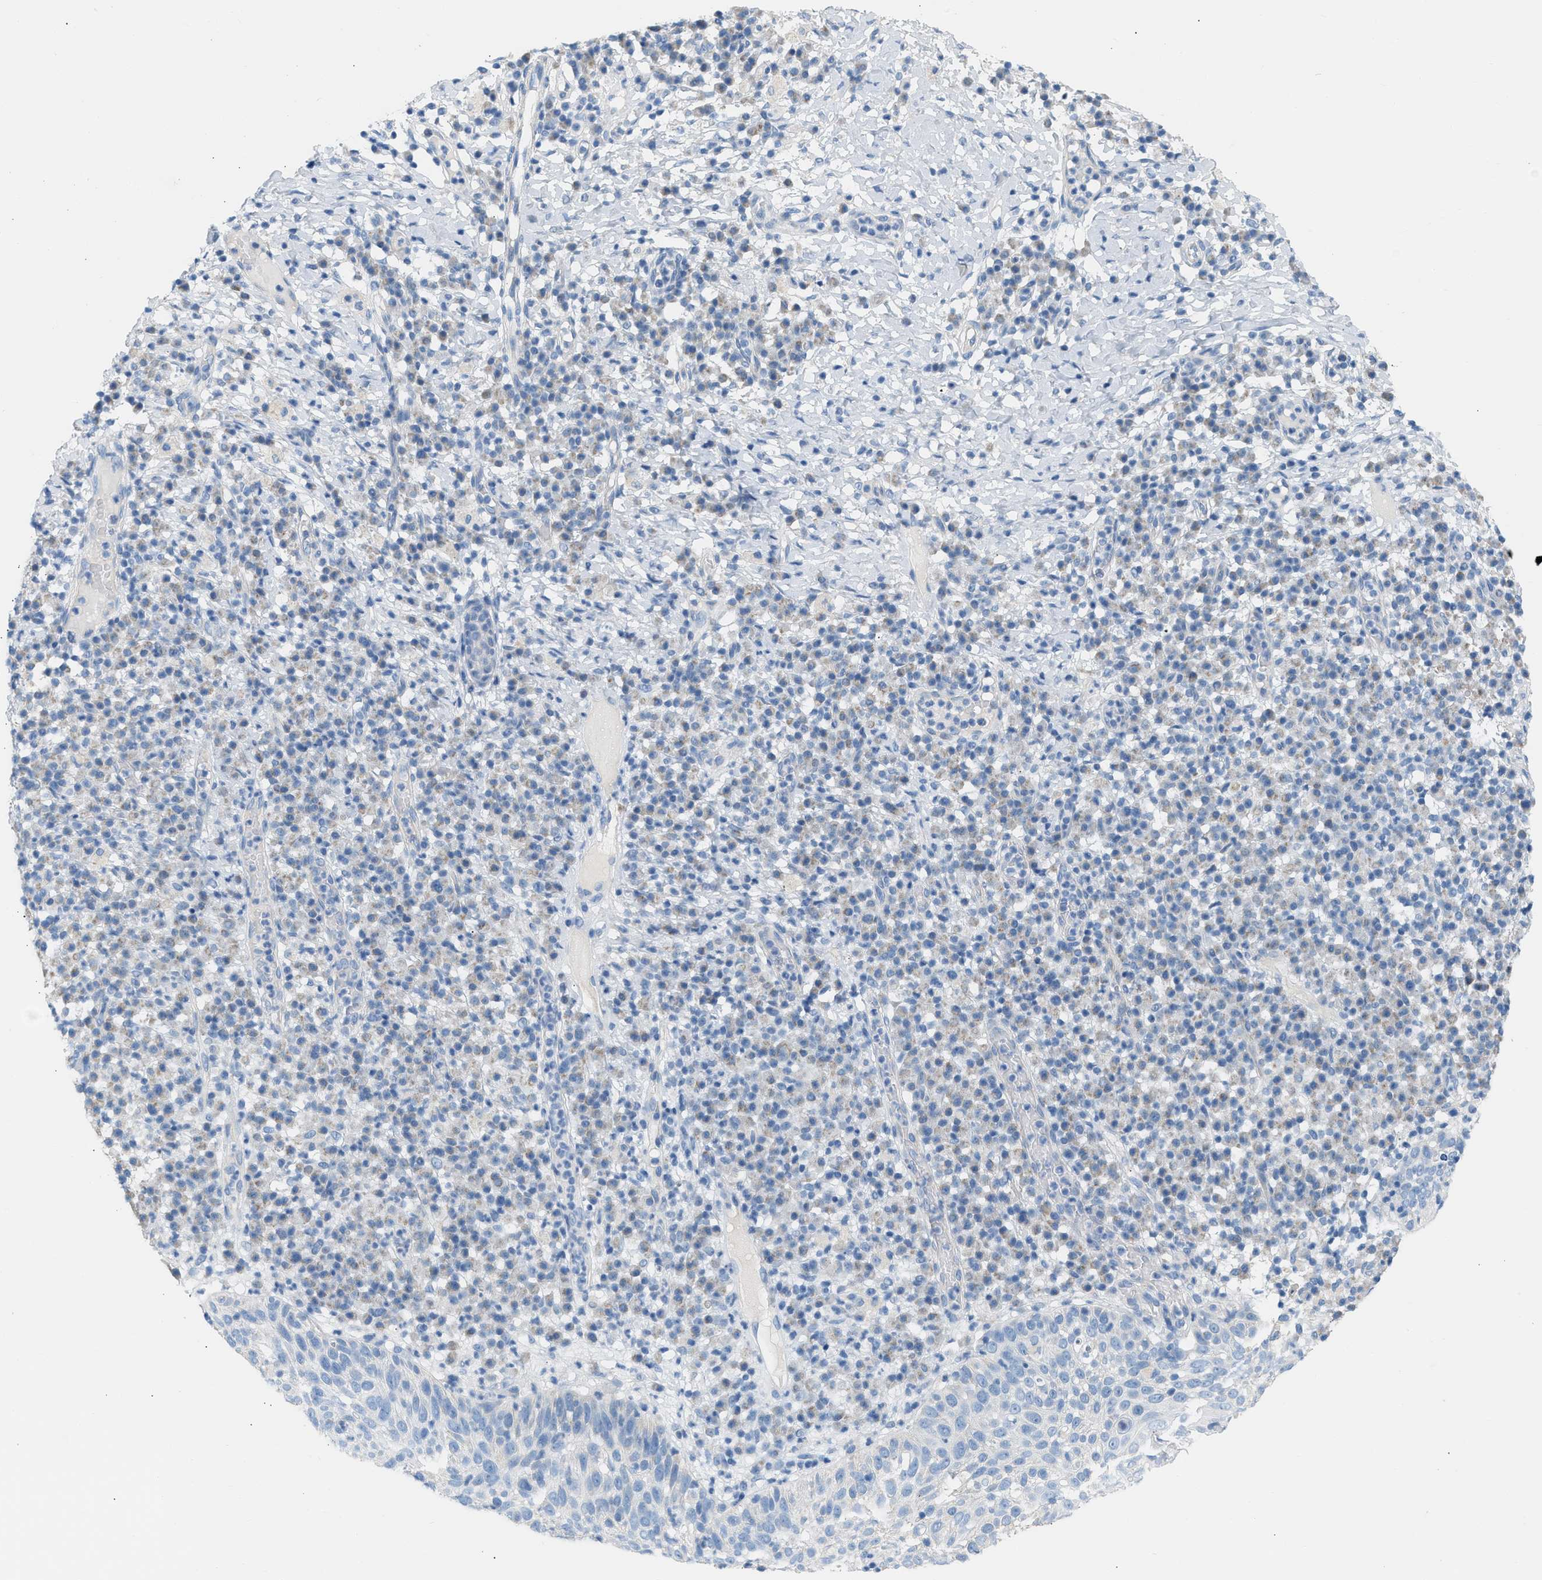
{"staining": {"intensity": "weak", "quantity": "<25%", "location": "cytoplasmic/membranous"}, "tissue": "skin cancer", "cell_type": "Tumor cells", "image_type": "cancer", "snomed": [{"axis": "morphology", "description": "Squamous cell carcinoma in situ, NOS"}, {"axis": "morphology", "description": "Squamous cell carcinoma, NOS"}, {"axis": "topography", "description": "Skin"}], "caption": "Tumor cells are negative for brown protein staining in squamous cell carcinoma in situ (skin).", "gene": "NDUFS8", "patient": {"sex": "male", "age": 93}}